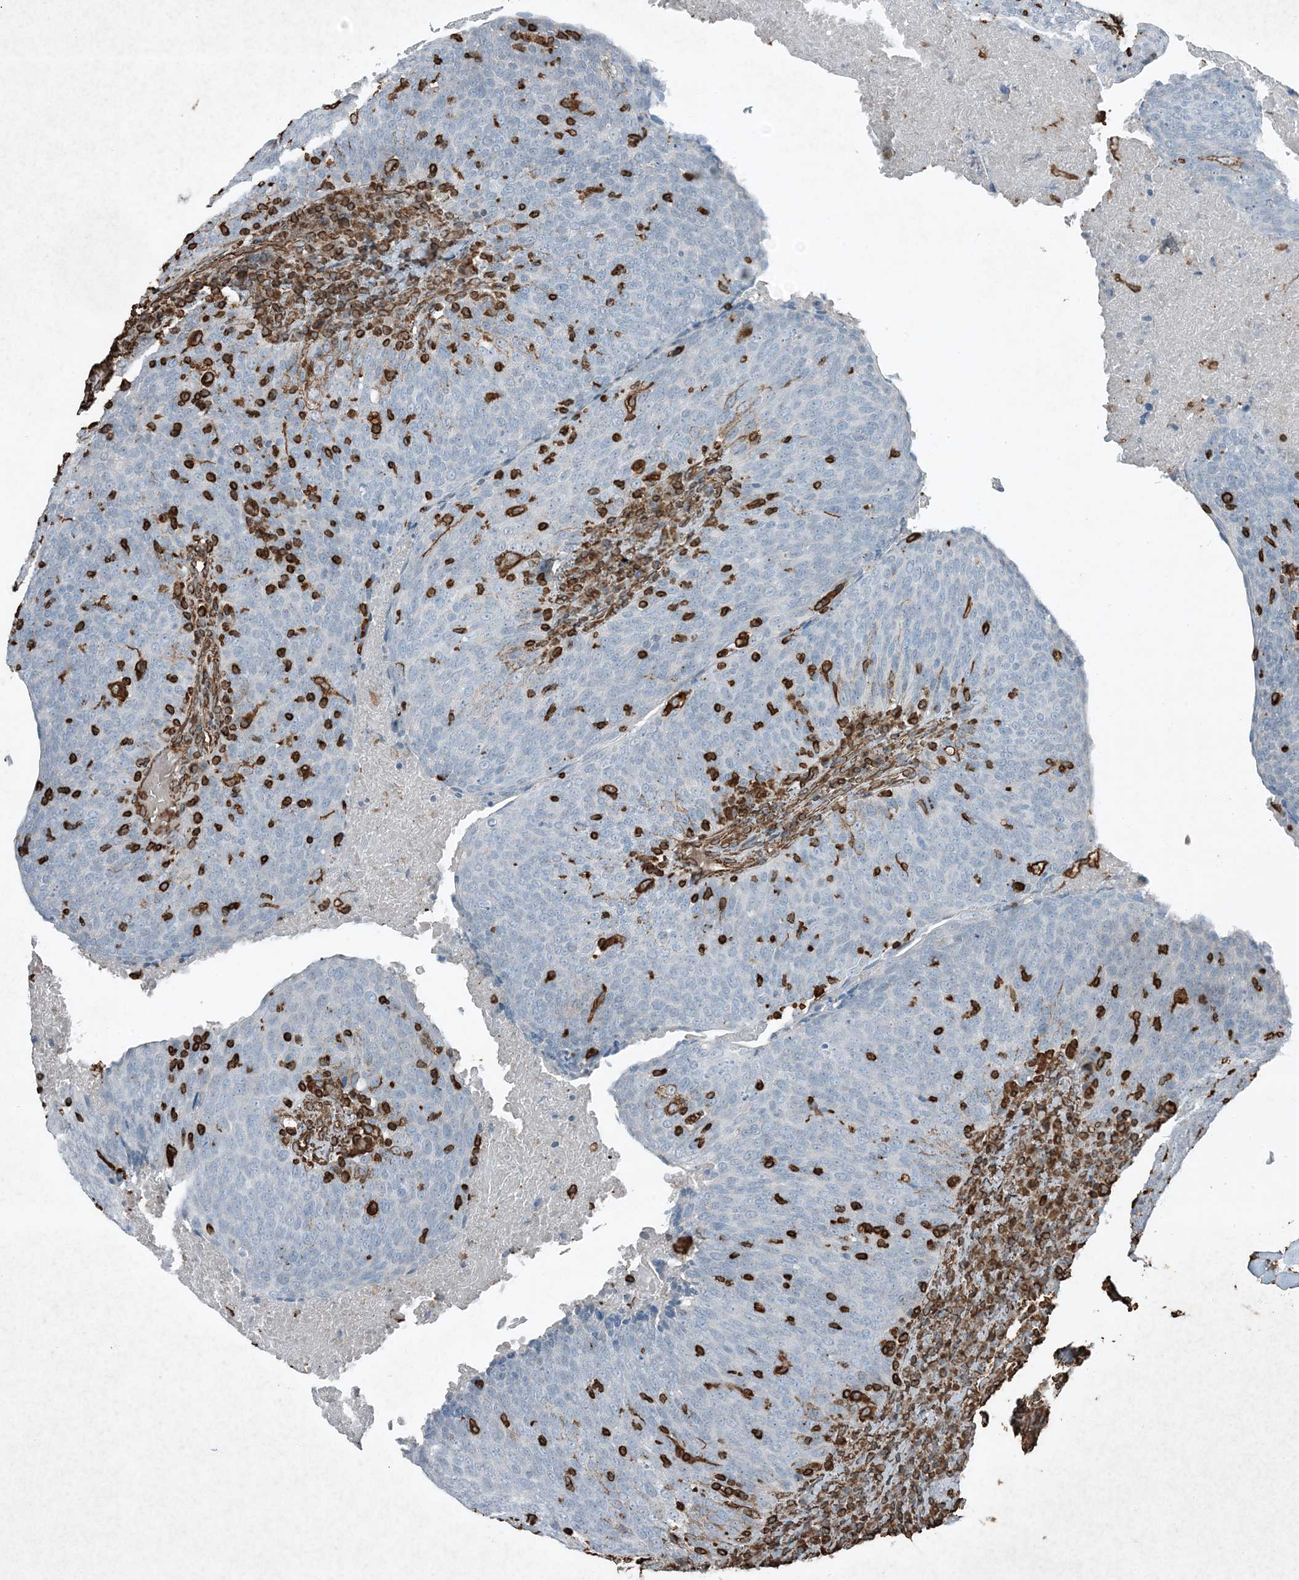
{"staining": {"intensity": "negative", "quantity": "none", "location": "none"}, "tissue": "head and neck cancer", "cell_type": "Tumor cells", "image_type": "cancer", "snomed": [{"axis": "morphology", "description": "Squamous cell carcinoma, NOS"}, {"axis": "morphology", "description": "Squamous cell carcinoma, metastatic, NOS"}, {"axis": "topography", "description": "Lymph node"}, {"axis": "topography", "description": "Head-Neck"}], "caption": "This is an IHC histopathology image of human head and neck cancer (metastatic squamous cell carcinoma). There is no positivity in tumor cells.", "gene": "RYK", "patient": {"sex": "male", "age": 62}}